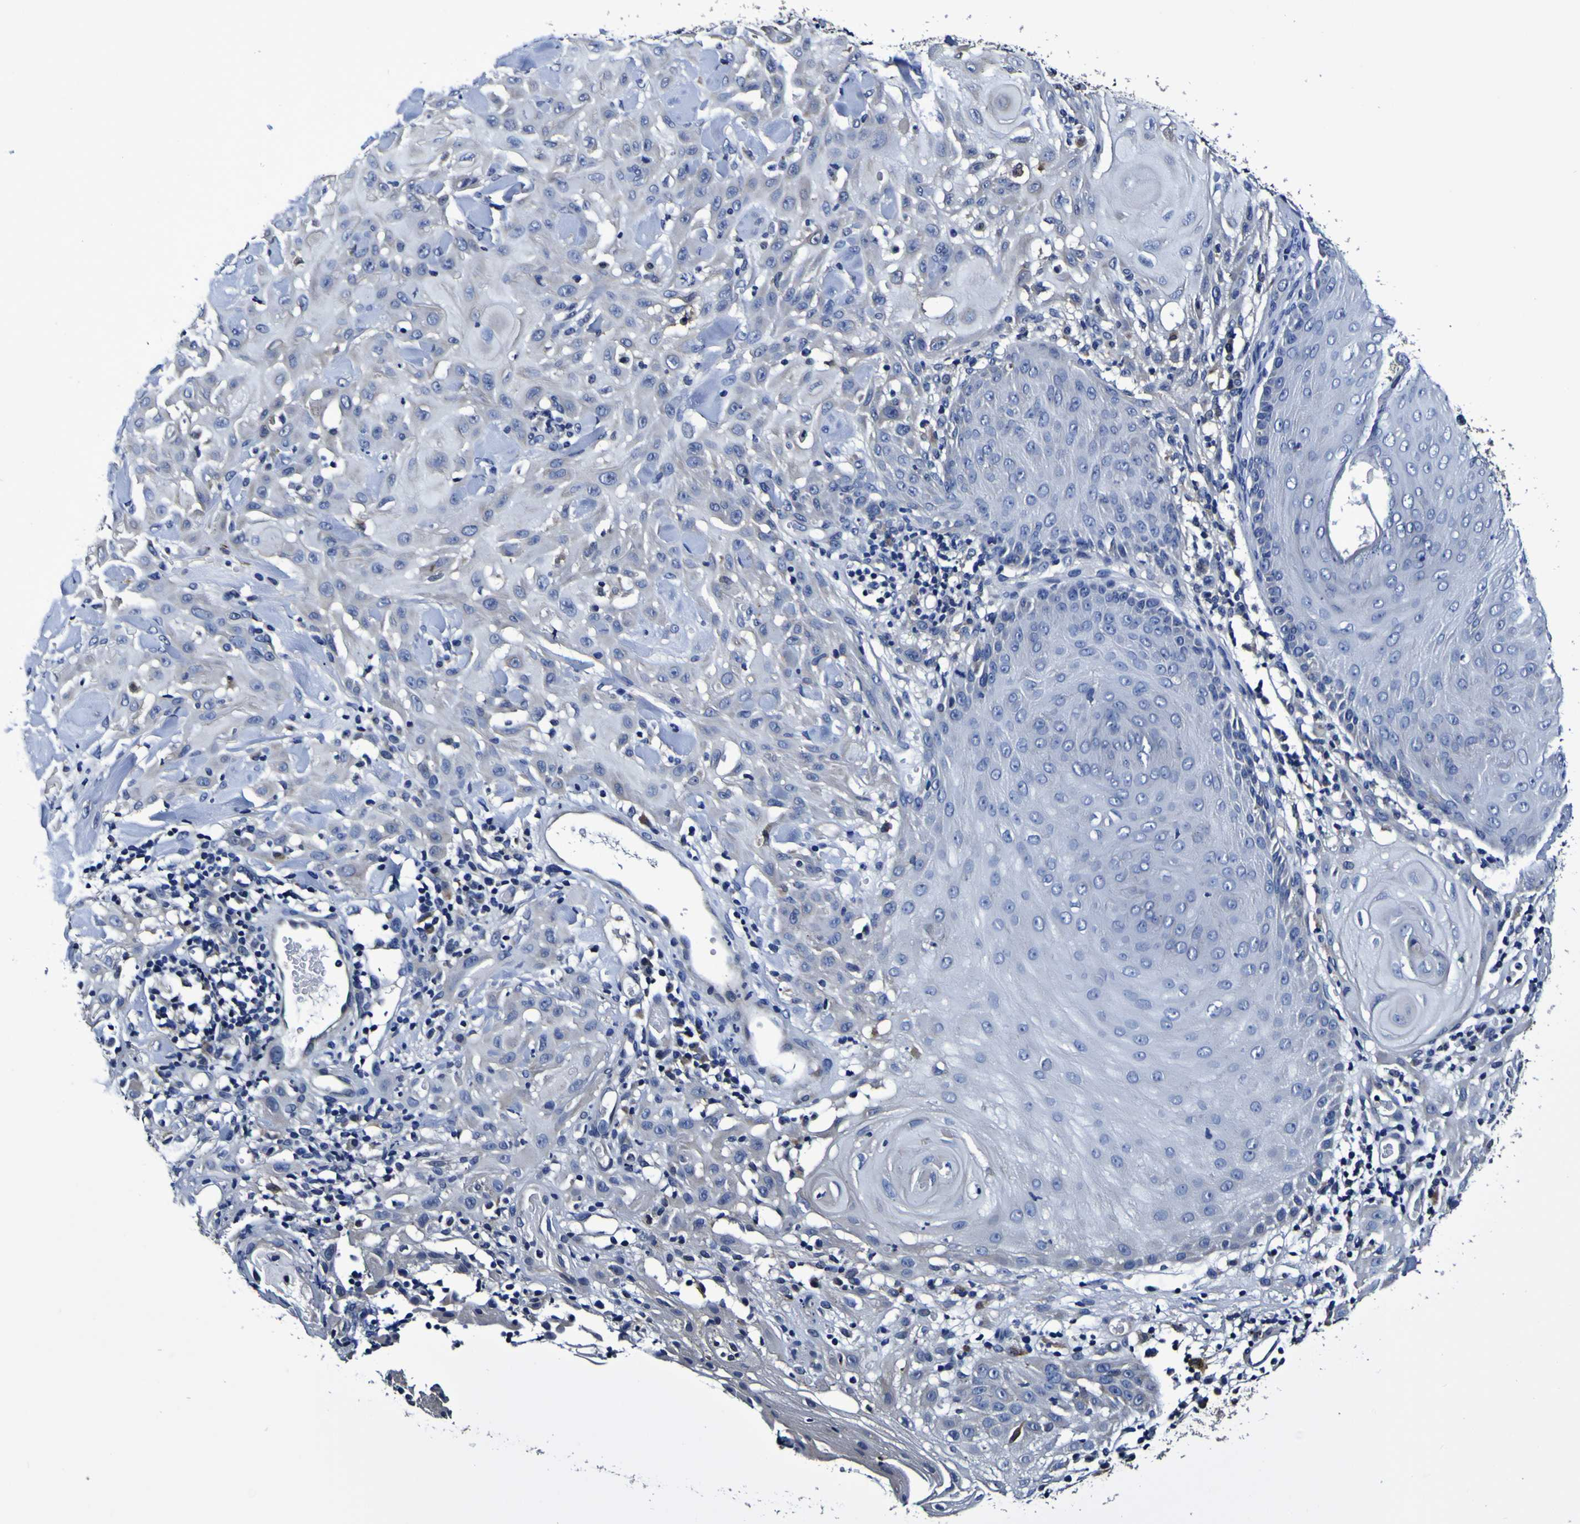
{"staining": {"intensity": "negative", "quantity": "none", "location": "none"}, "tissue": "skin cancer", "cell_type": "Tumor cells", "image_type": "cancer", "snomed": [{"axis": "morphology", "description": "Squamous cell carcinoma, NOS"}, {"axis": "topography", "description": "Skin"}], "caption": "Immunohistochemical staining of skin squamous cell carcinoma demonstrates no significant positivity in tumor cells.", "gene": "GPX1", "patient": {"sex": "male", "age": 24}}